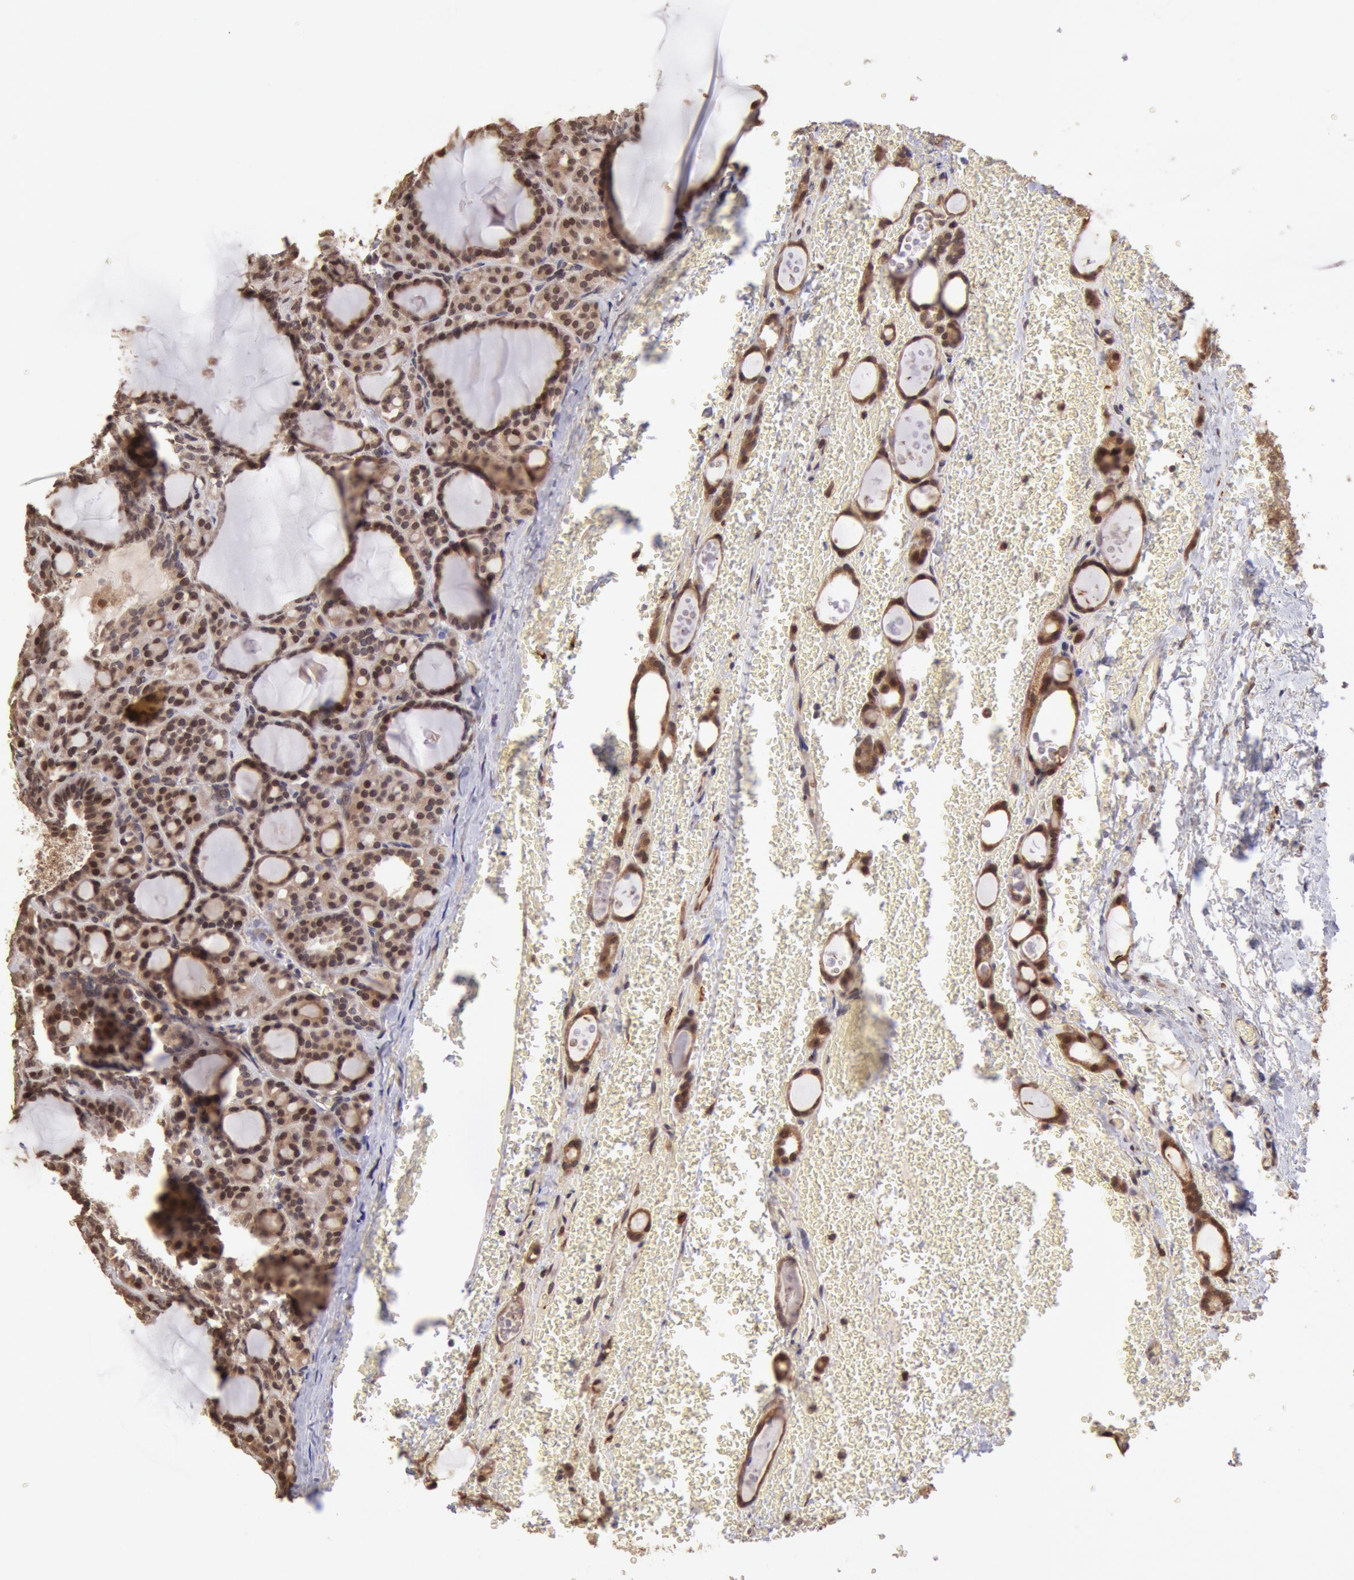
{"staining": {"intensity": "strong", "quantity": ">75%", "location": "cytoplasmic/membranous,nuclear"}, "tissue": "thyroid cancer", "cell_type": "Tumor cells", "image_type": "cancer", "snomed": [{"axis": "morphology", "description": "Follicular adenoma carcinoma, NOS"}, {"axis": "topography", "description": "Thyroid gland"}], "caption": "The micrograph displays staining of thyroid follicular adenoma carcinoma, revealing strong cytoplasmic/membranous and nuclear protein expression (brown color) within tumor cells.", "gene": "COMT", "patient": {"sex": "female", "age": 71}}